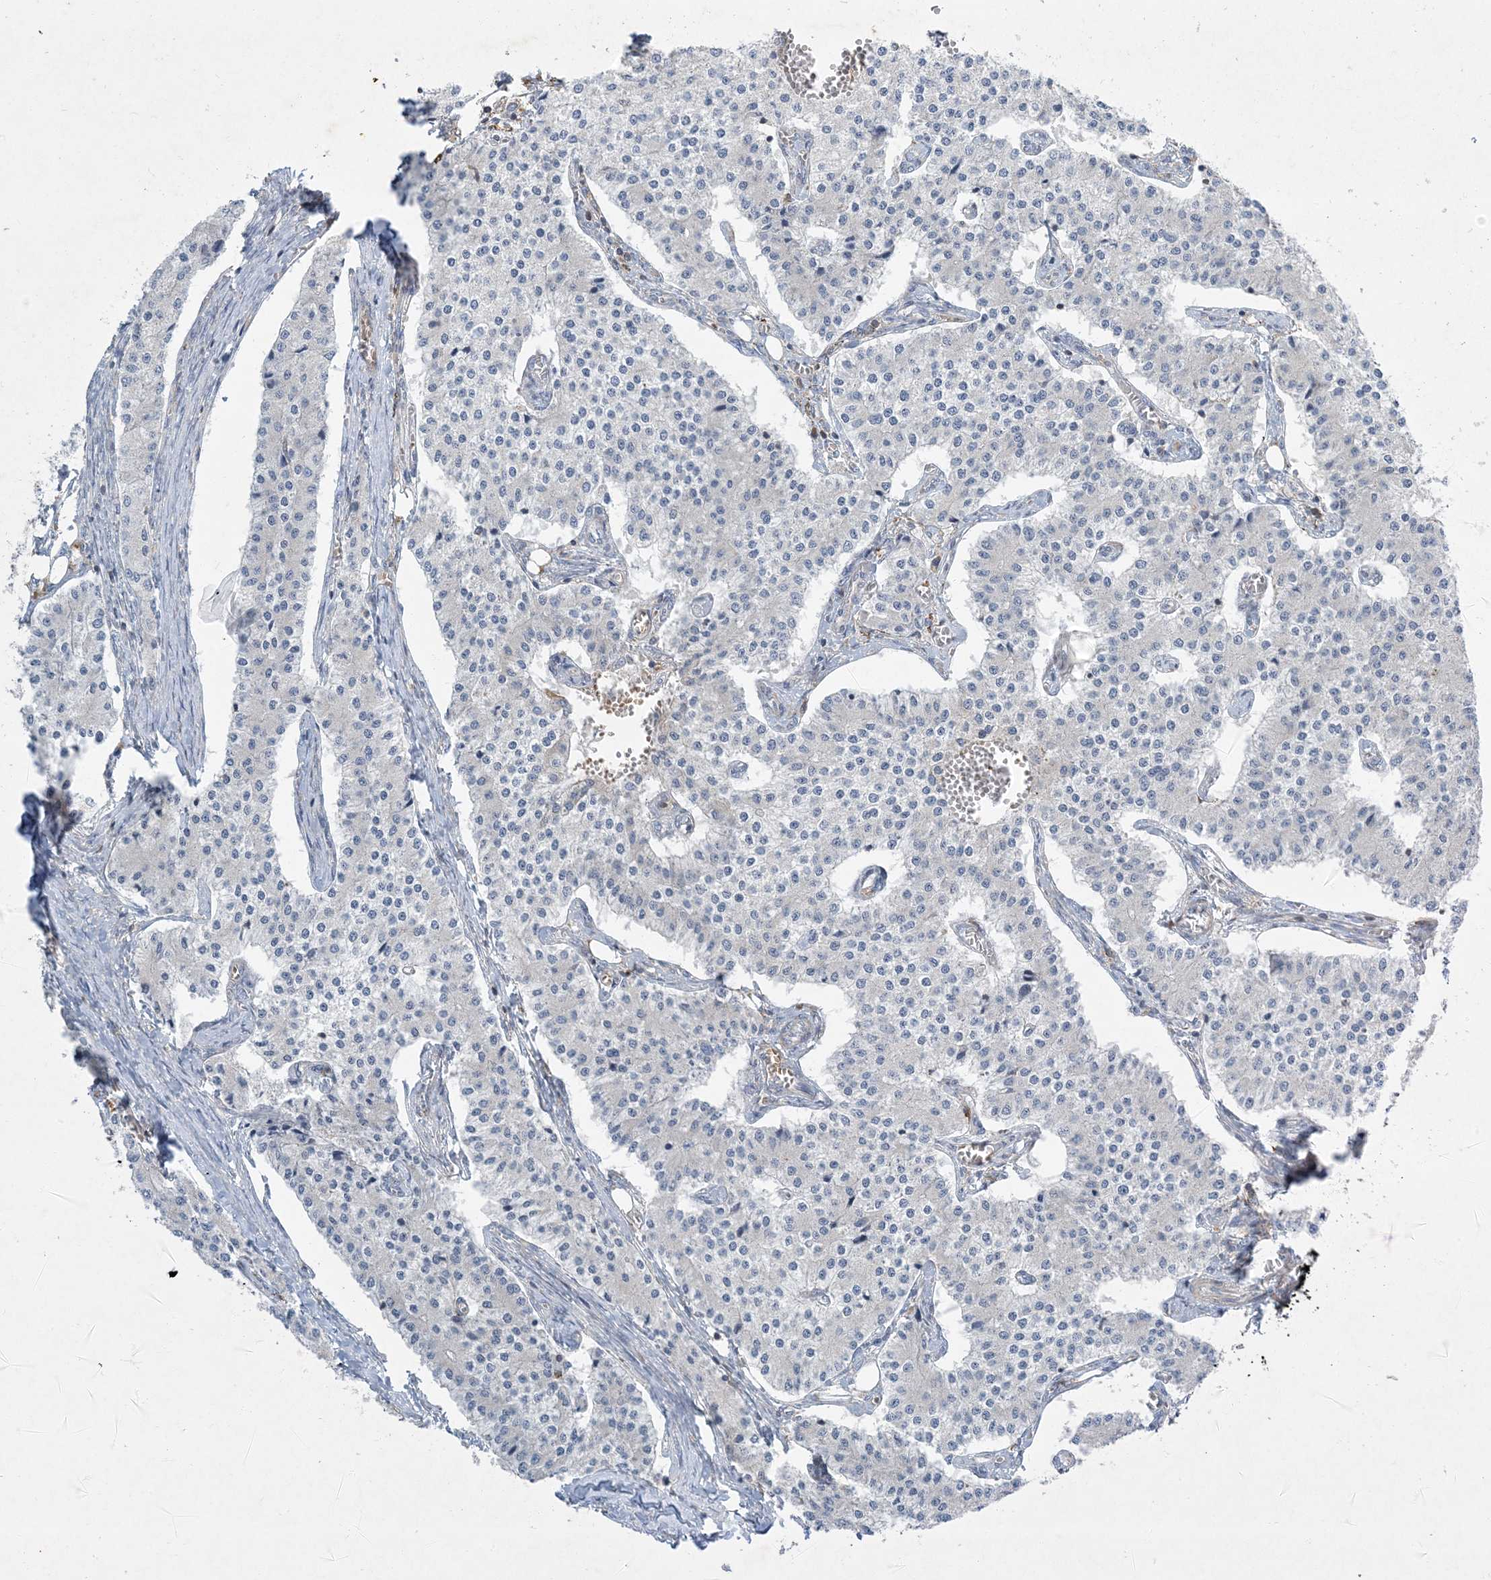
{"staining": {"intensity": "negative", "quantity": "none", "location": "none"}, "tissue": "carcinoid", "cell_type": "Tumor cells", "image_type": "cancer", "snomed": [{"axis": "morphology", "description": "Carcinoid, malignant, NOS"}, {"axis": "topography", "description": "Colon"}], "caption": "Tumor cells show no significant protein expression in carcinoid.", "gene": "LTN1", "patient": {"sex": "female", "age": 52}}